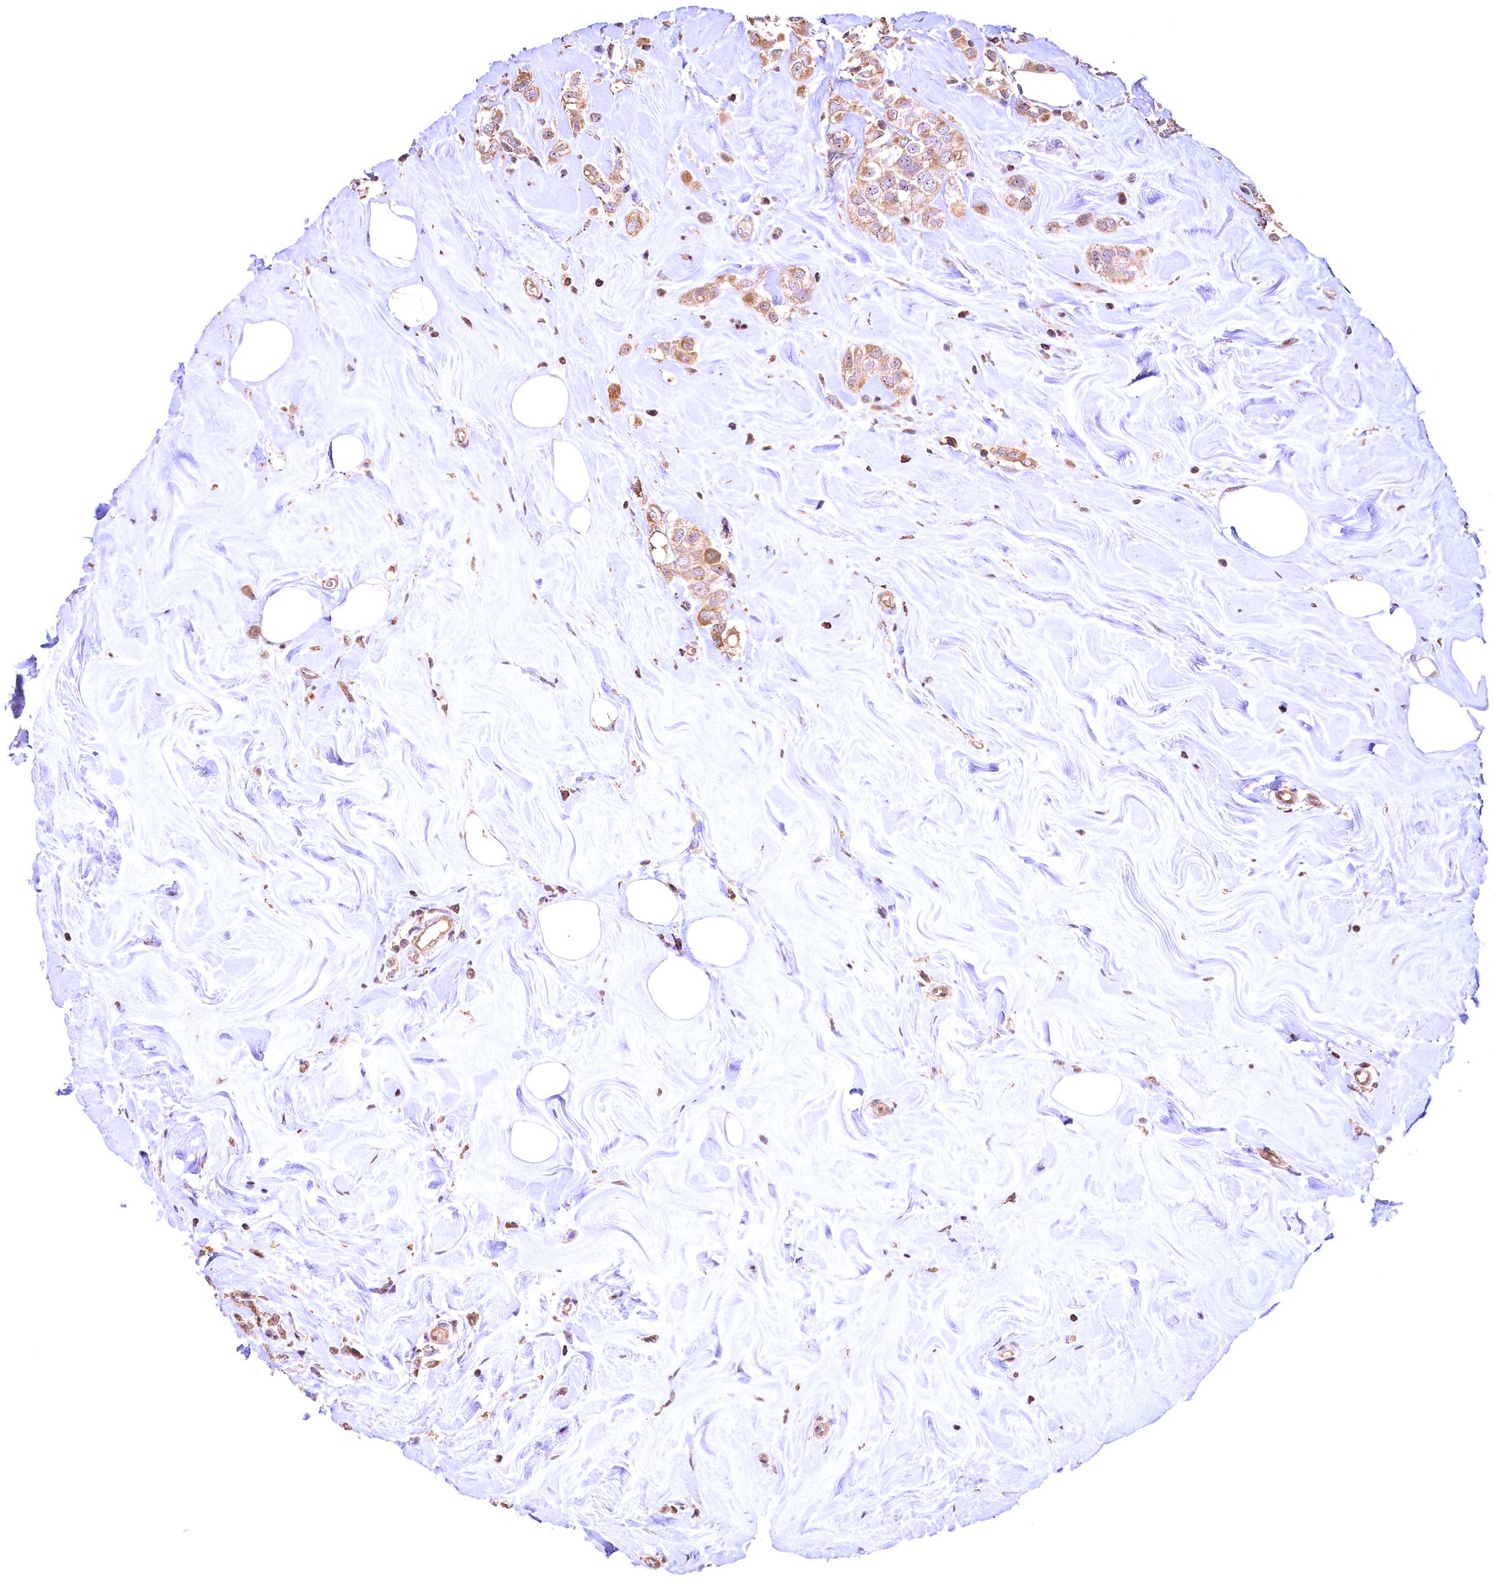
{"staining": {"intensity": "moderate", "quantity": ">75%", "location": "cytoplasmic/membranous"}, "tissue": "breast cancer", "cell_type": "Tumor cells", "image_type": "cancer", "snomed": [{"axis": "morphology", "description": "Lobular carcinoma"}, {"axis": "topography", "description": "Breast"}], "caption": "Breast cancer tissue displays moderate cytoplasmic/membranous expression in about >75% of tumor cells, visualized by immunohistochemistry.", "gene": "FUZ", "patient": {"sex": "female", "age": 47}}